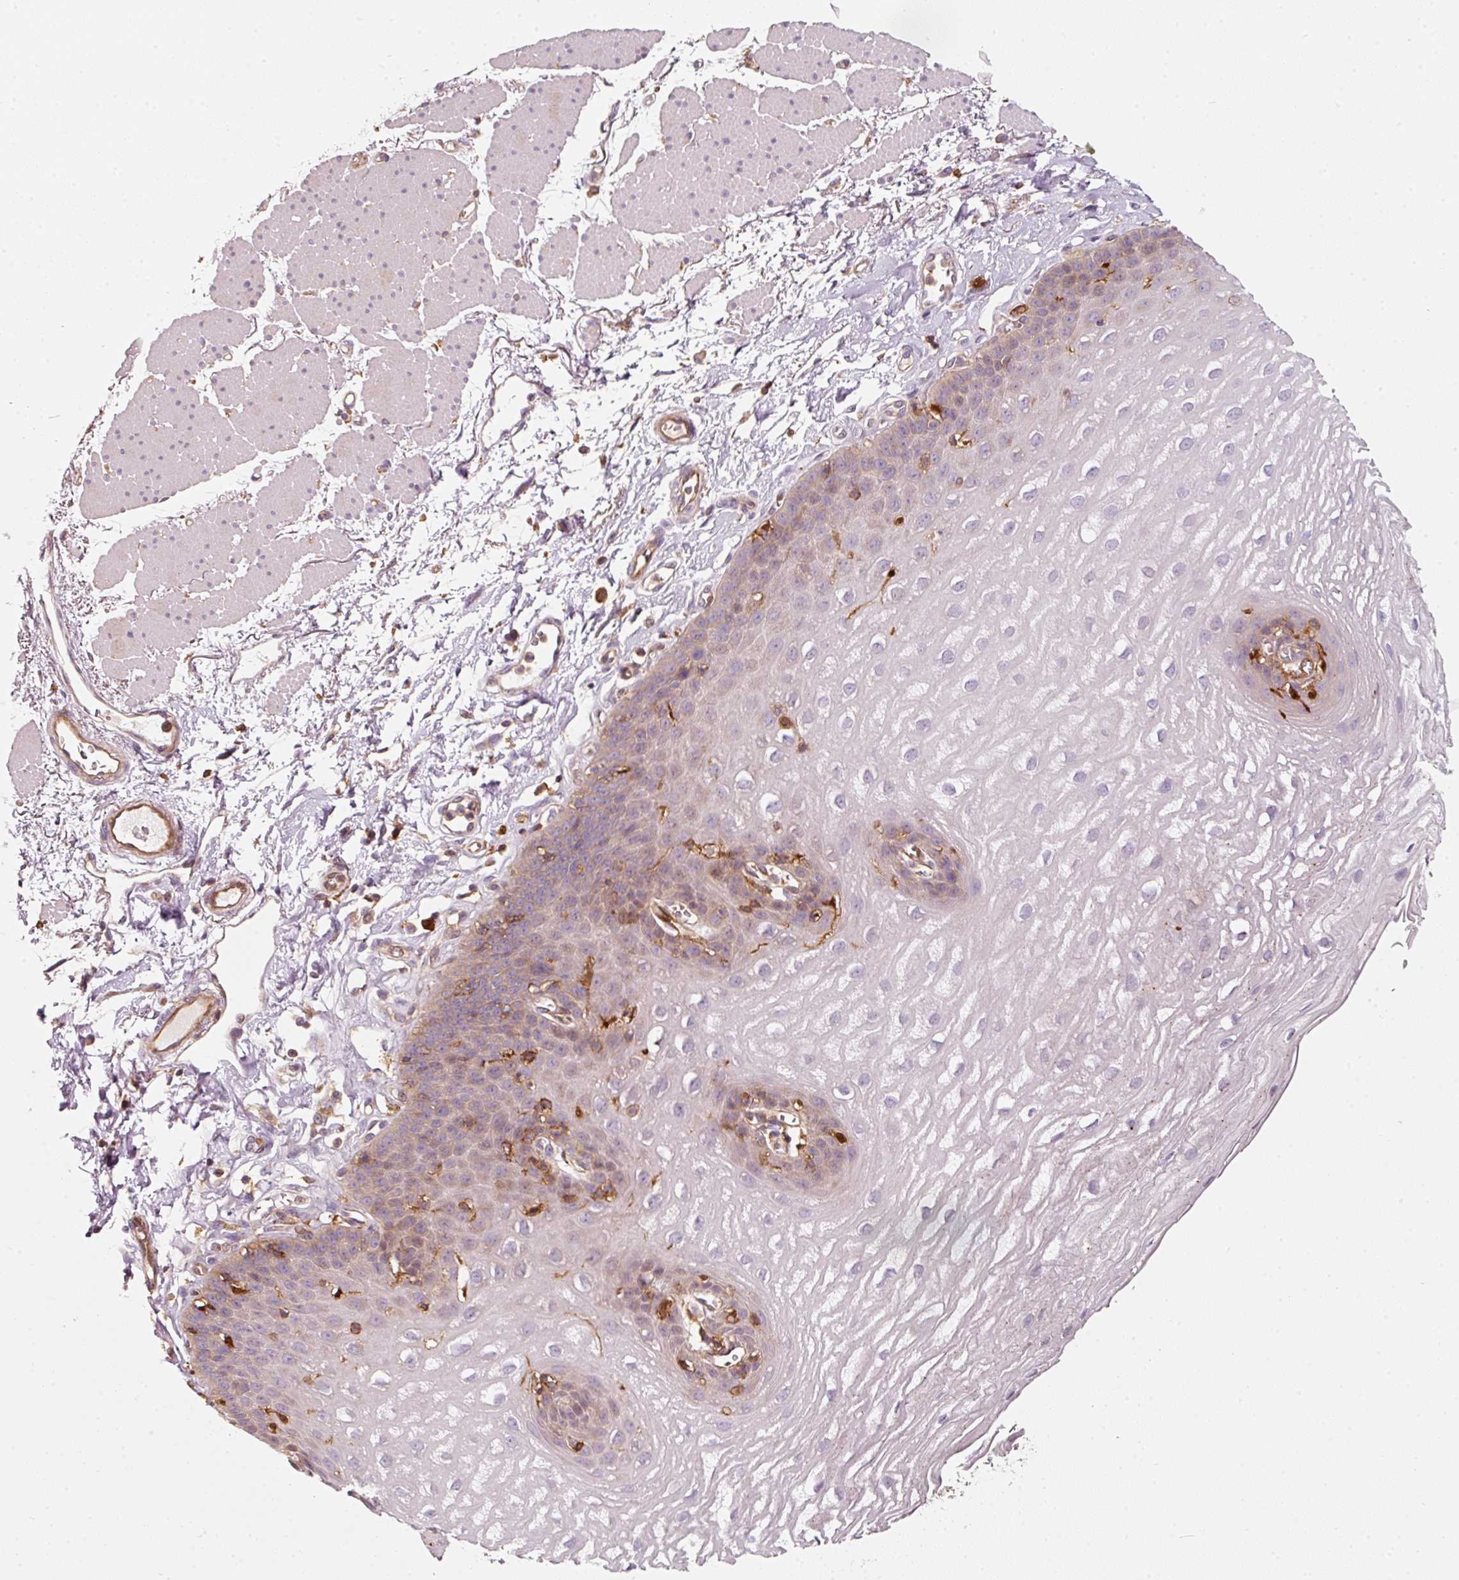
{"staining": {"intensity": "weak", "quantity": "25%-75%", "location": "cytoplasmic/membranous"}, "tissue": "esophagus", "cell_type": "Squamous epithelial cells", "image_type": "normal", "snomed": [{"axis": "morphology", "description": "Normal tissue, NOS"}, {"axis": "topography", "description": "Esophagus"}], "caption": "Human esophagus stained for a protein (brown) displays weak cytoplasmic/membranous positive positivity in about 25%-75% of squamous epithelial cells.", "gene": "IQGAP2", "patient": {"sex": "female", "age": 81}}